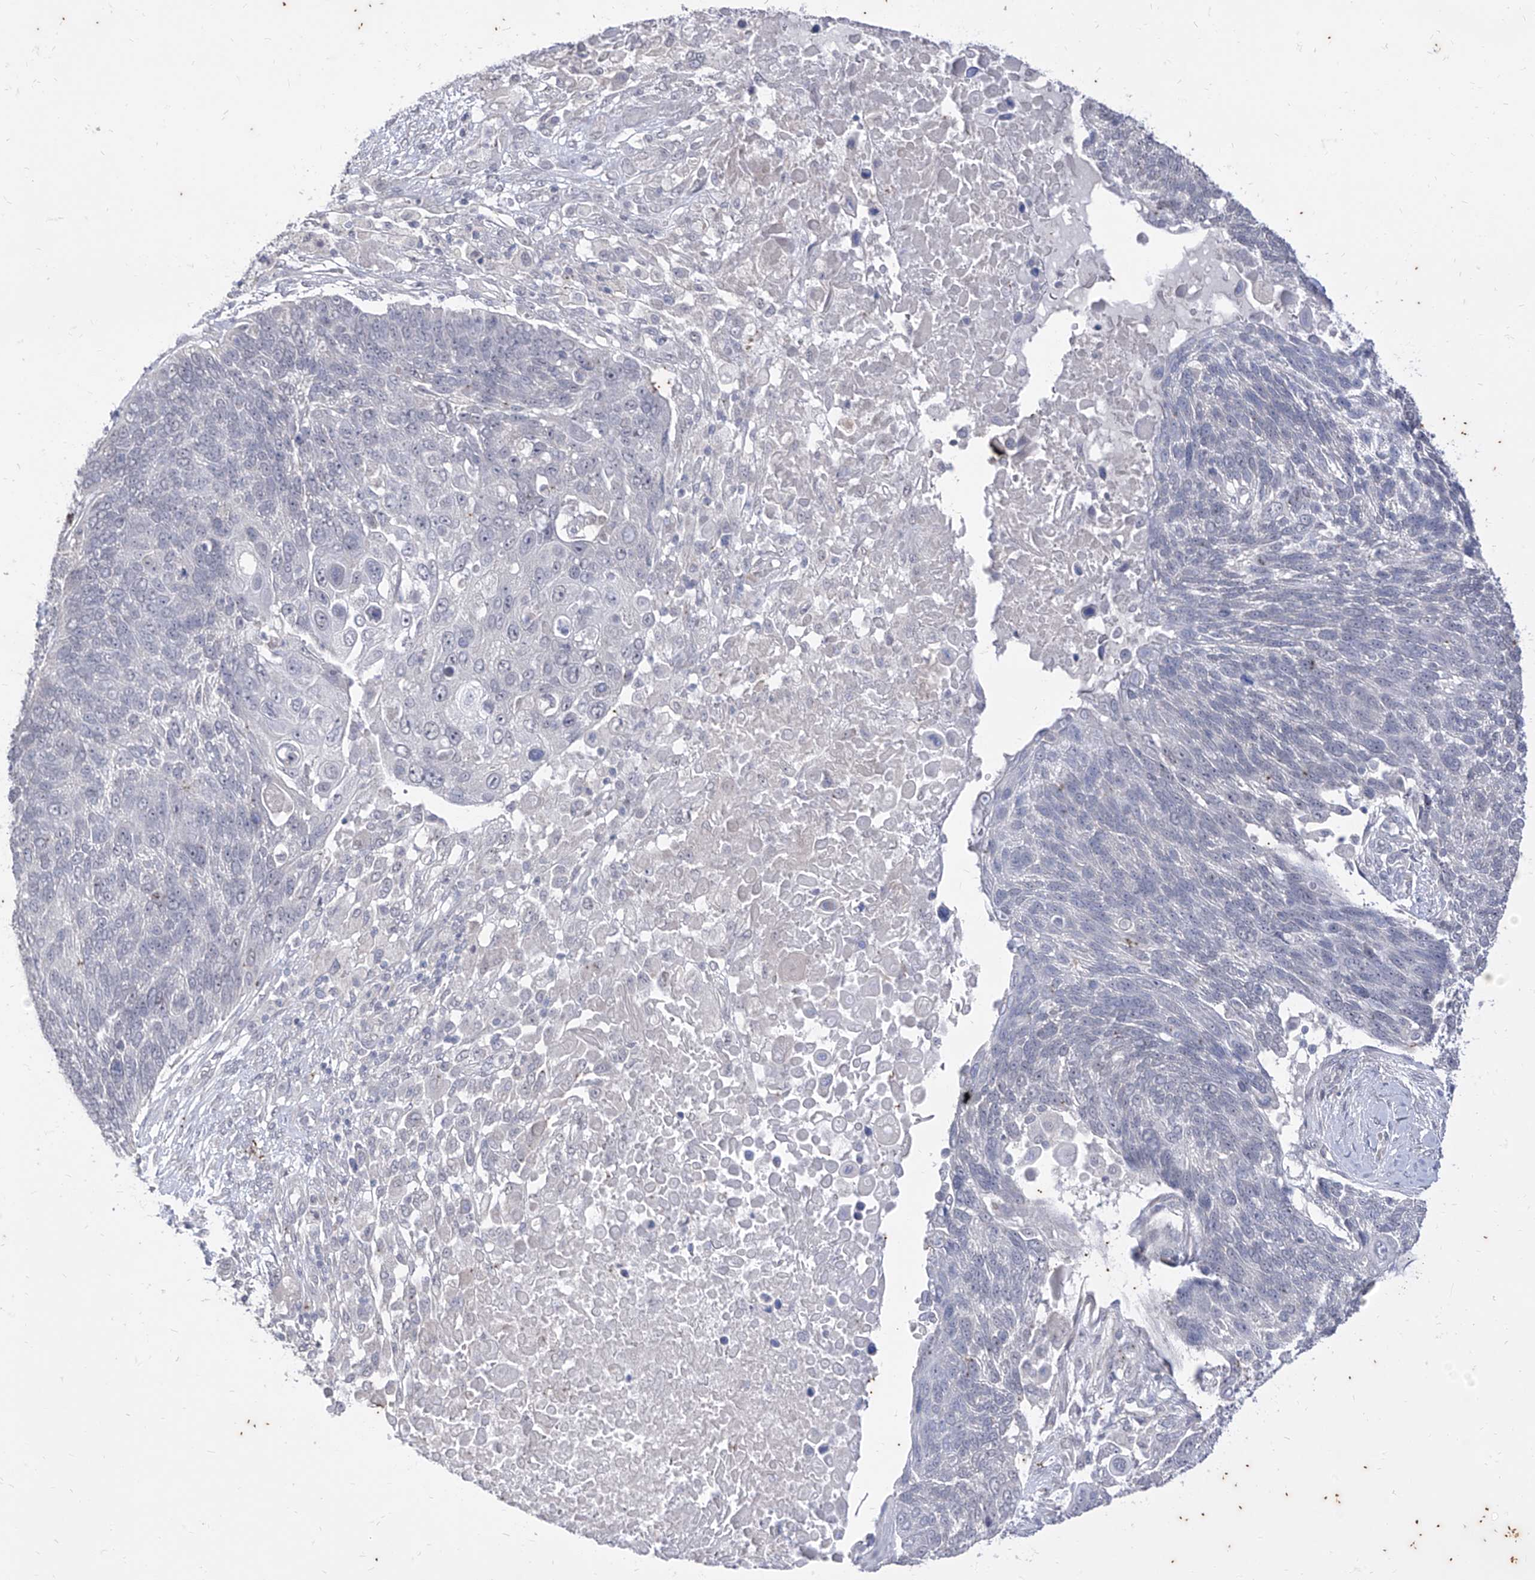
{"staining": {"intensity": "negative", "quantity": "none", "location": "none"}, "tissue": "lung cancer", "cell_type": "Tumor cells", "image_type": "cancer", "snomed": [{"axis": "morphology", "description": "Squamous cell carcinoma, NOS"}, {"axis": "topography", "description": "Lung"}], "caption": "The histopathology image exhibits no staining of tumor cells in lung squamous cell carcinoma.", "gene": "PHF20L1", "patient": {"sex": "male", "age": 66}}